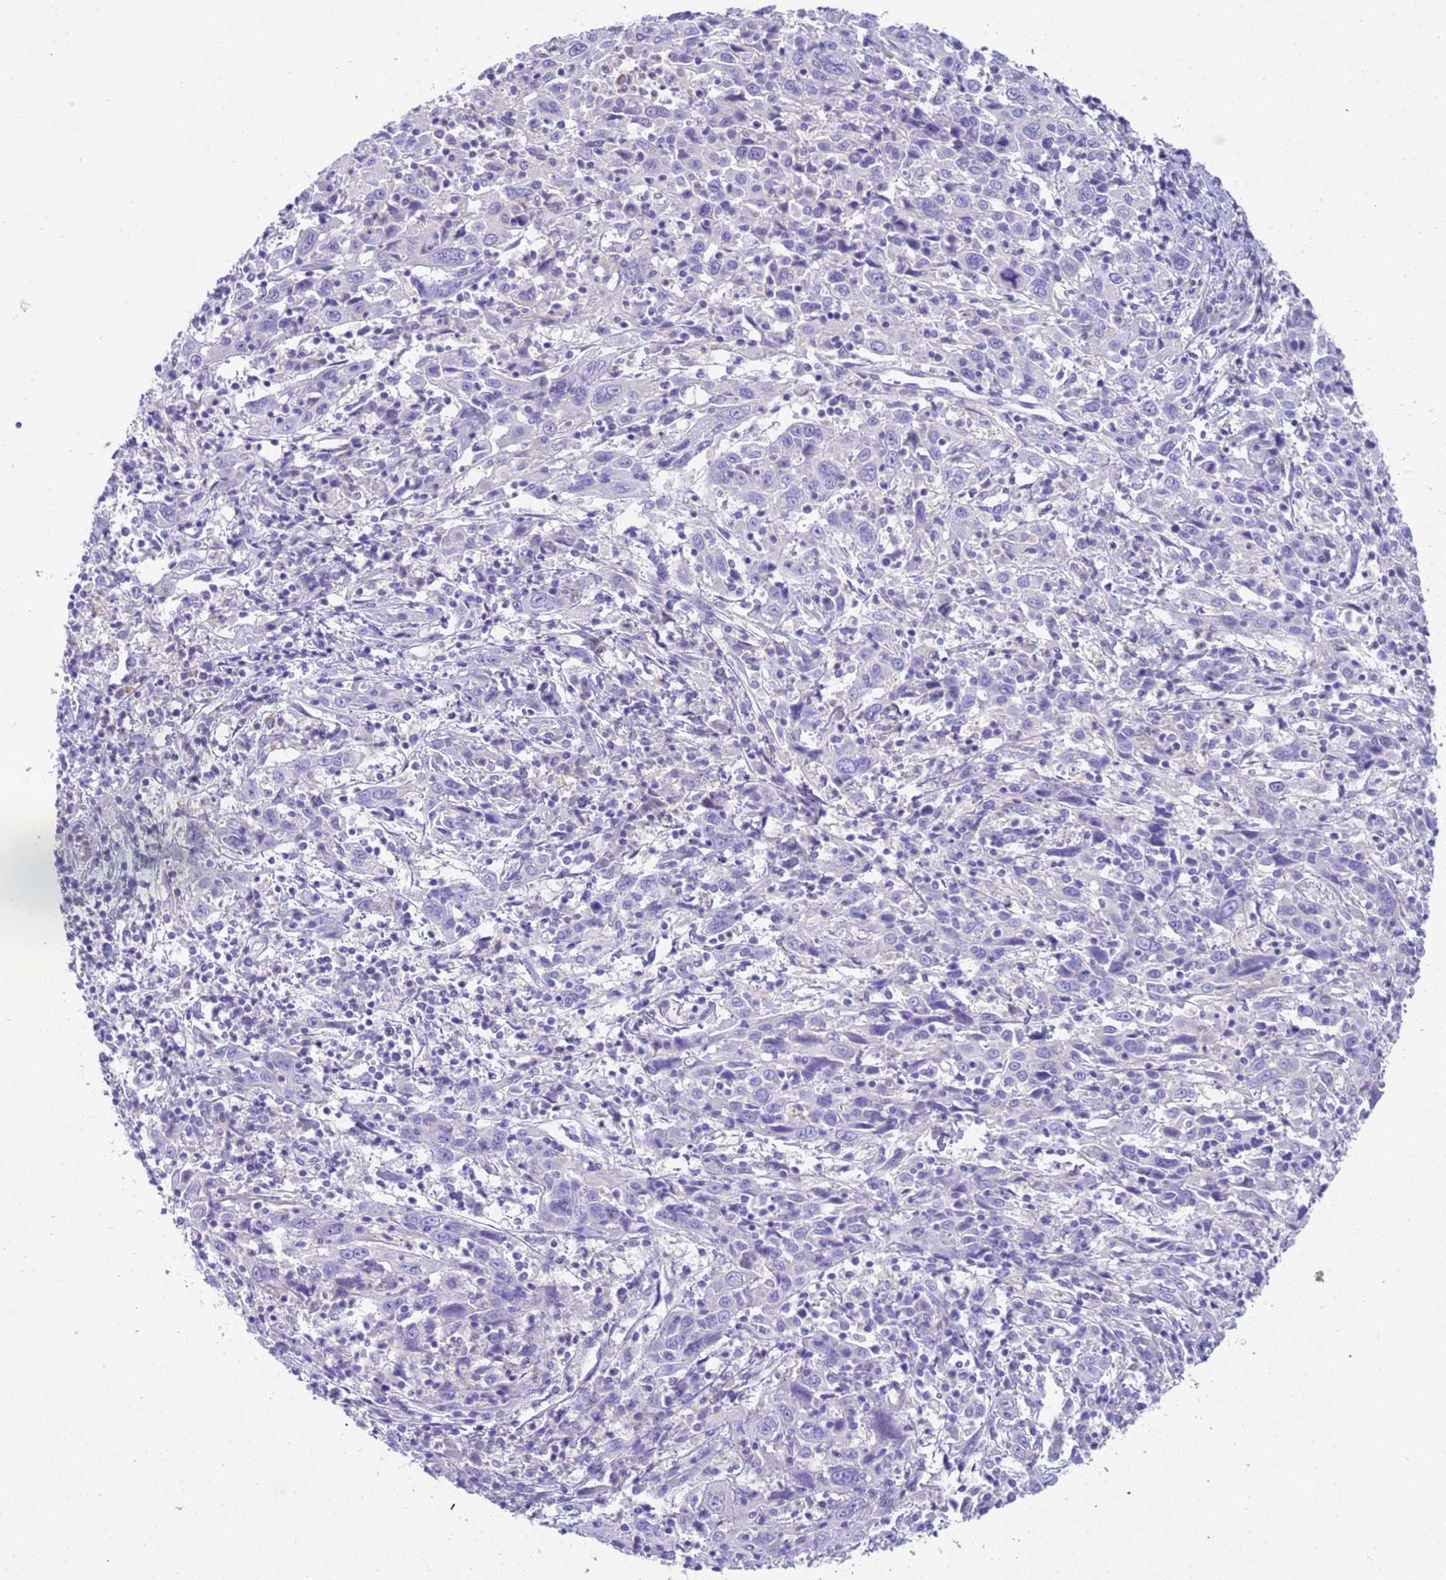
{"staining": {"intensity": "negative", "quantity": "none", "location": "none"}, "tissue": "cervical cancer", "cell_type": "Tumor cells", "image_type": "cancer", "snomed": [{"axis": "morphology", "description": "Squamous cell carcinoma, NOS"}, {"axis": "topography", "description": "Cervix"}], "caption": "Micrograph shows no significant protein staining in tumor cells of cervical cancer (squamous cell carcinoma).", "gene": "USP38", "patient": {"sex": "female", "age": 46}}